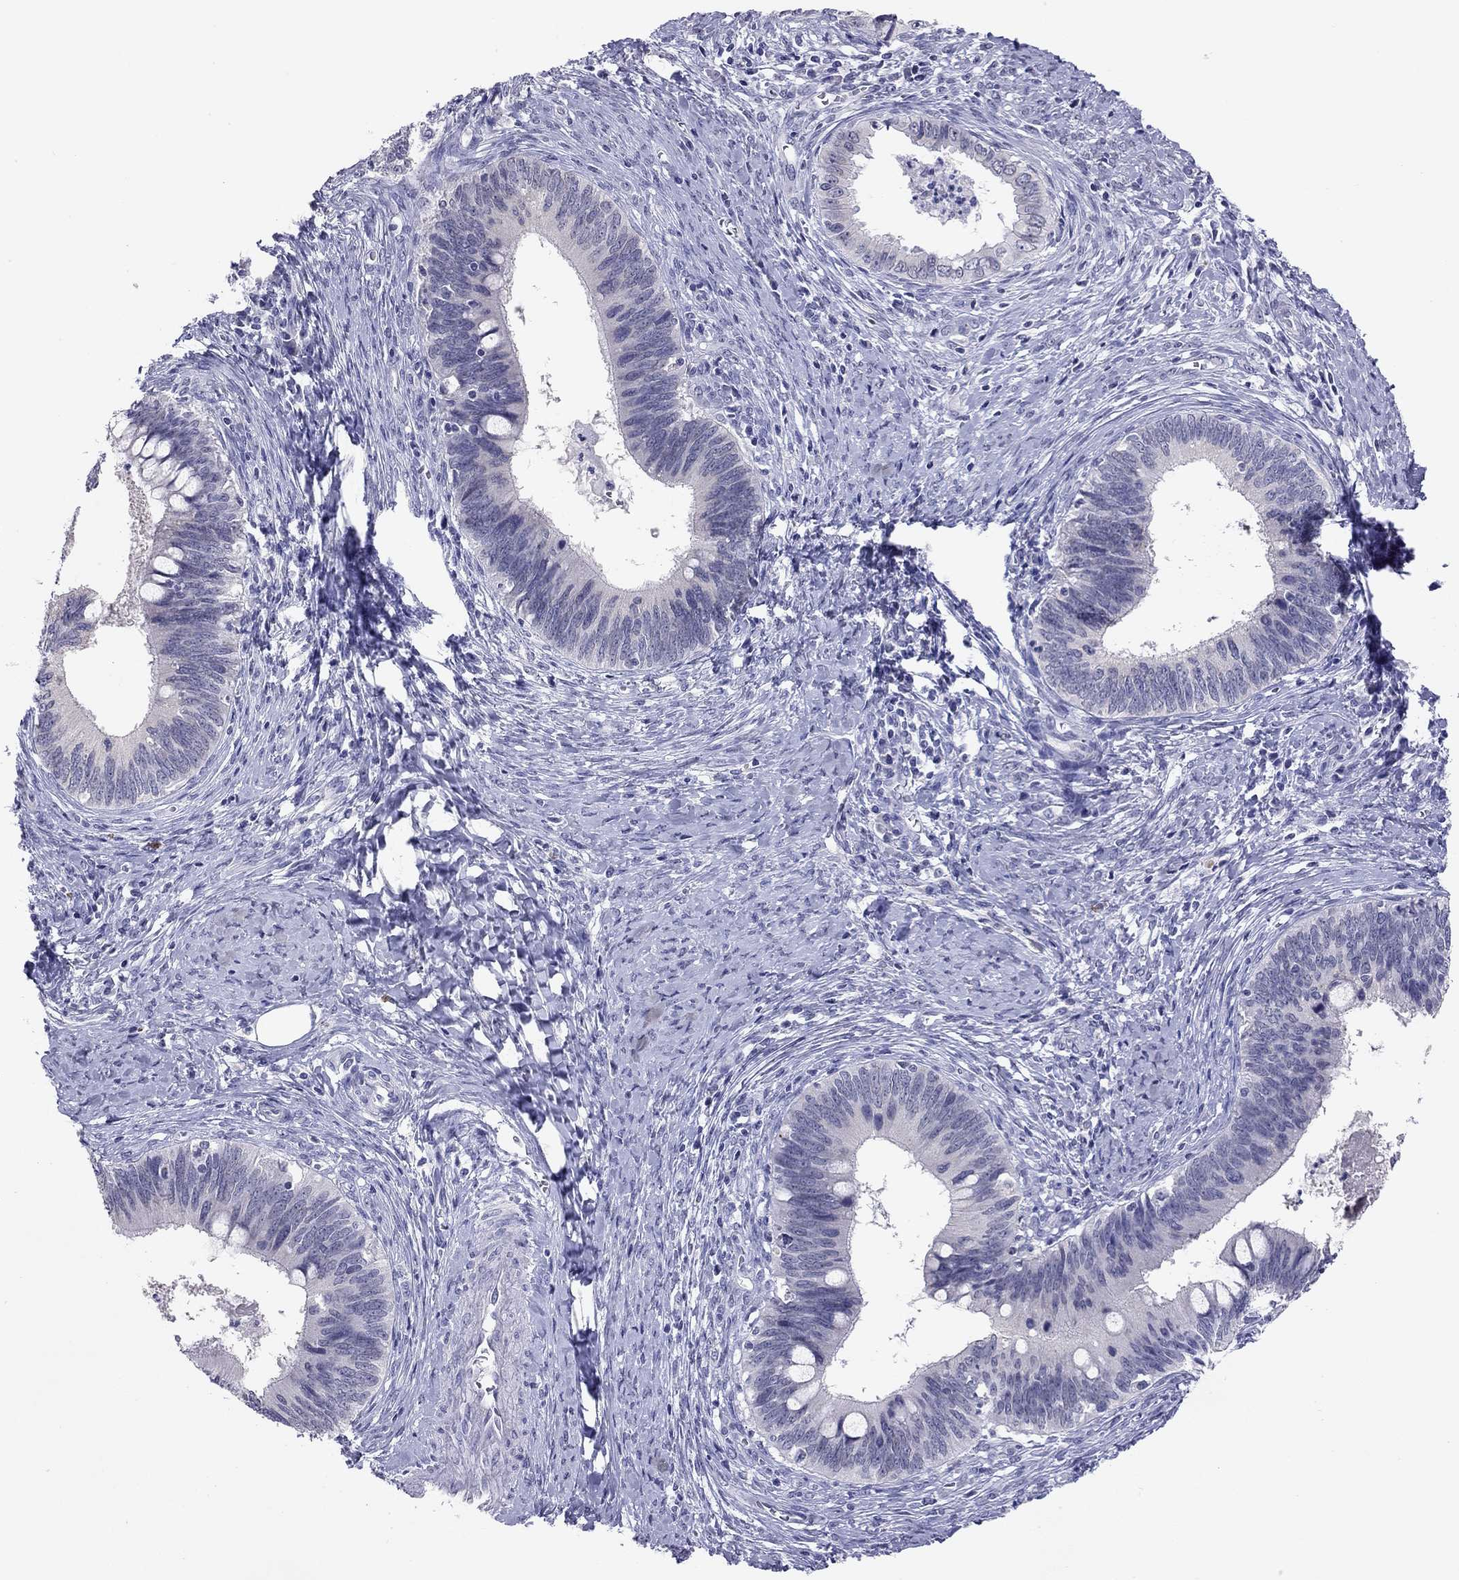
{"staining": {"intensity": "negative", "quantity": "none", "location": "none"}, "tissue": "cervical cancer", "cell_type": "Tumor cells", "image_type": "cancer", "snomed": [{"axis": "morphology", "description": "Adenocarcinoma, NOS"}, {"axis": "topography", "description": "Cervix"}], "caption": "This is an IHC histopathology image of cervical adenocarcinoma. There is no staining in tumor cells.", "gene": "ARMC12", "patient": {"sex": "female", "age": 42}}